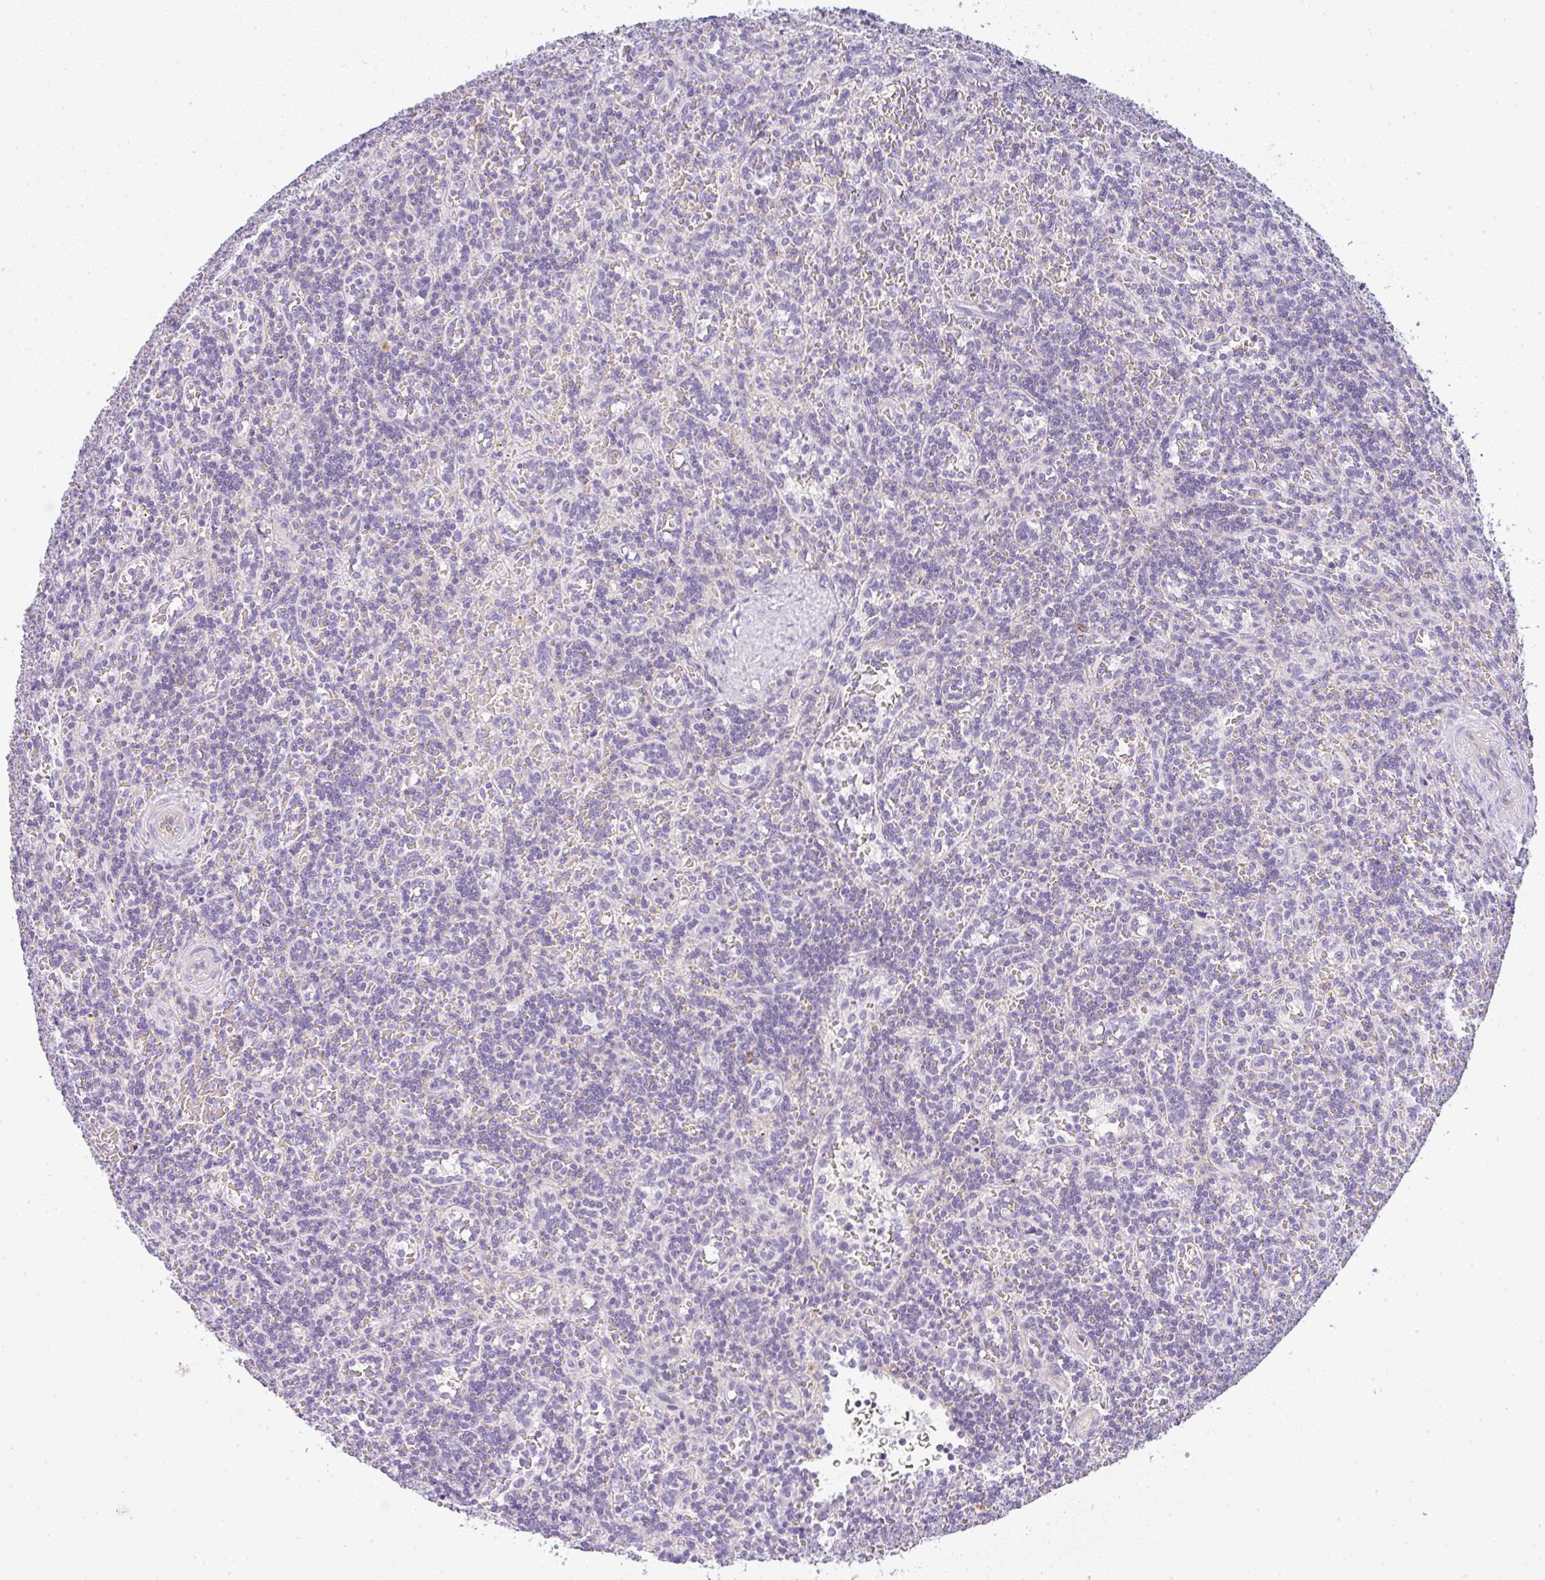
{"staining": {"intensity": "negative", "quantity": "none", "location": "none"}, "tissue": "lymphoma", "cell_type": "Tumor cells", "image_type": "cancer", "snomed": [{"axis": "morphology", "description": "Malignant lymphoma, non-Hodgkin's type, Low grade"}, {"axis": "topography", "description": "Spleen"}], "caption": "DAB (3,3'-diaminobenzidine) immunohistochemical staining of human lymphoma reveals no significant staining in tumor cells.", "gene": "LPAR4", "patient": {"sex": "male", "age": 73}}